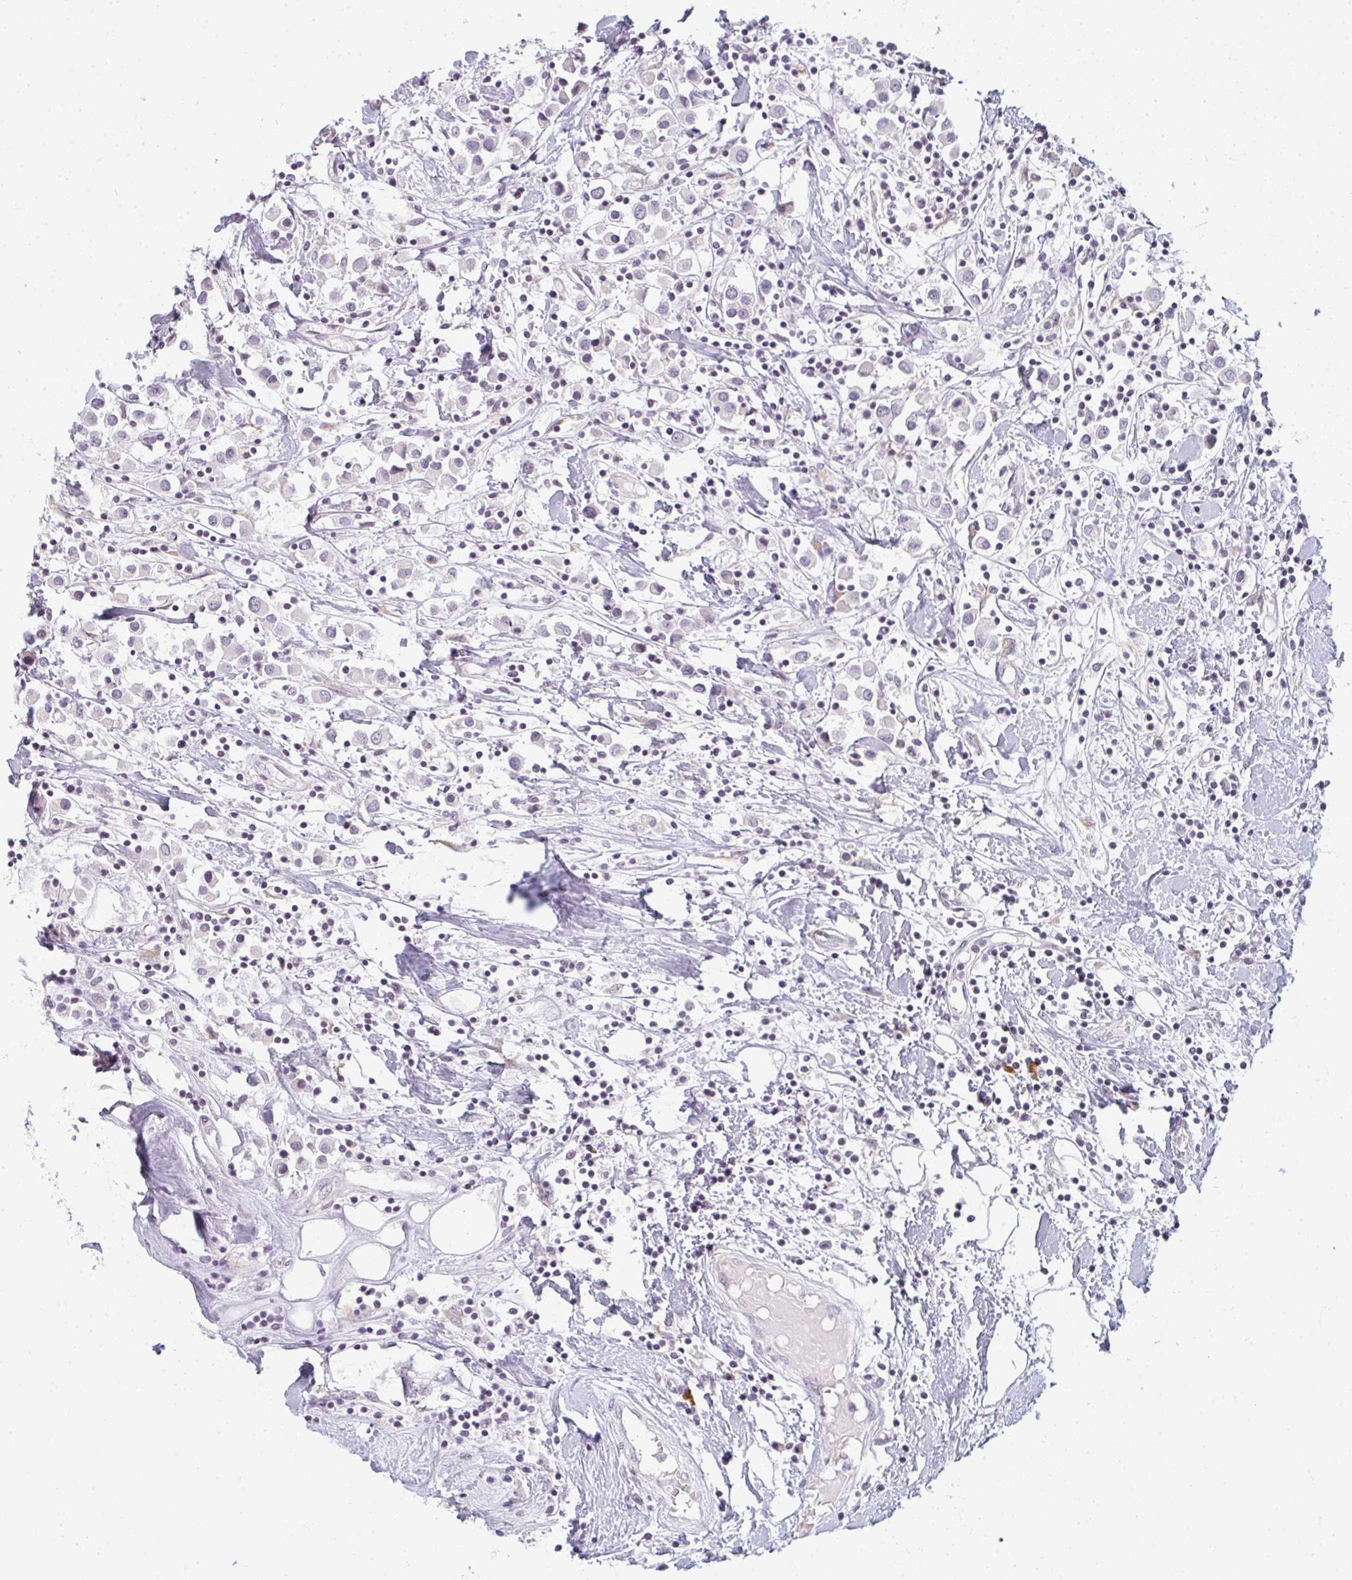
{"staining": {"intensity": "negative", "quantity": "none", "location": "none"}, "tissue": "breast cancer", "cell_type": "Tumor cells", "image_type": "cancer", "snomed": [{"axis": "morphology", "description": "Duct carcinoma"}, {"axis": "topography", "description": "Breast"}], "caption": "Human breast cancer stained for a protein using IHC exhibits no expression in tumor cells.", "gene": "RBBP6", "patient": {"sex": "female", "age": 61}}